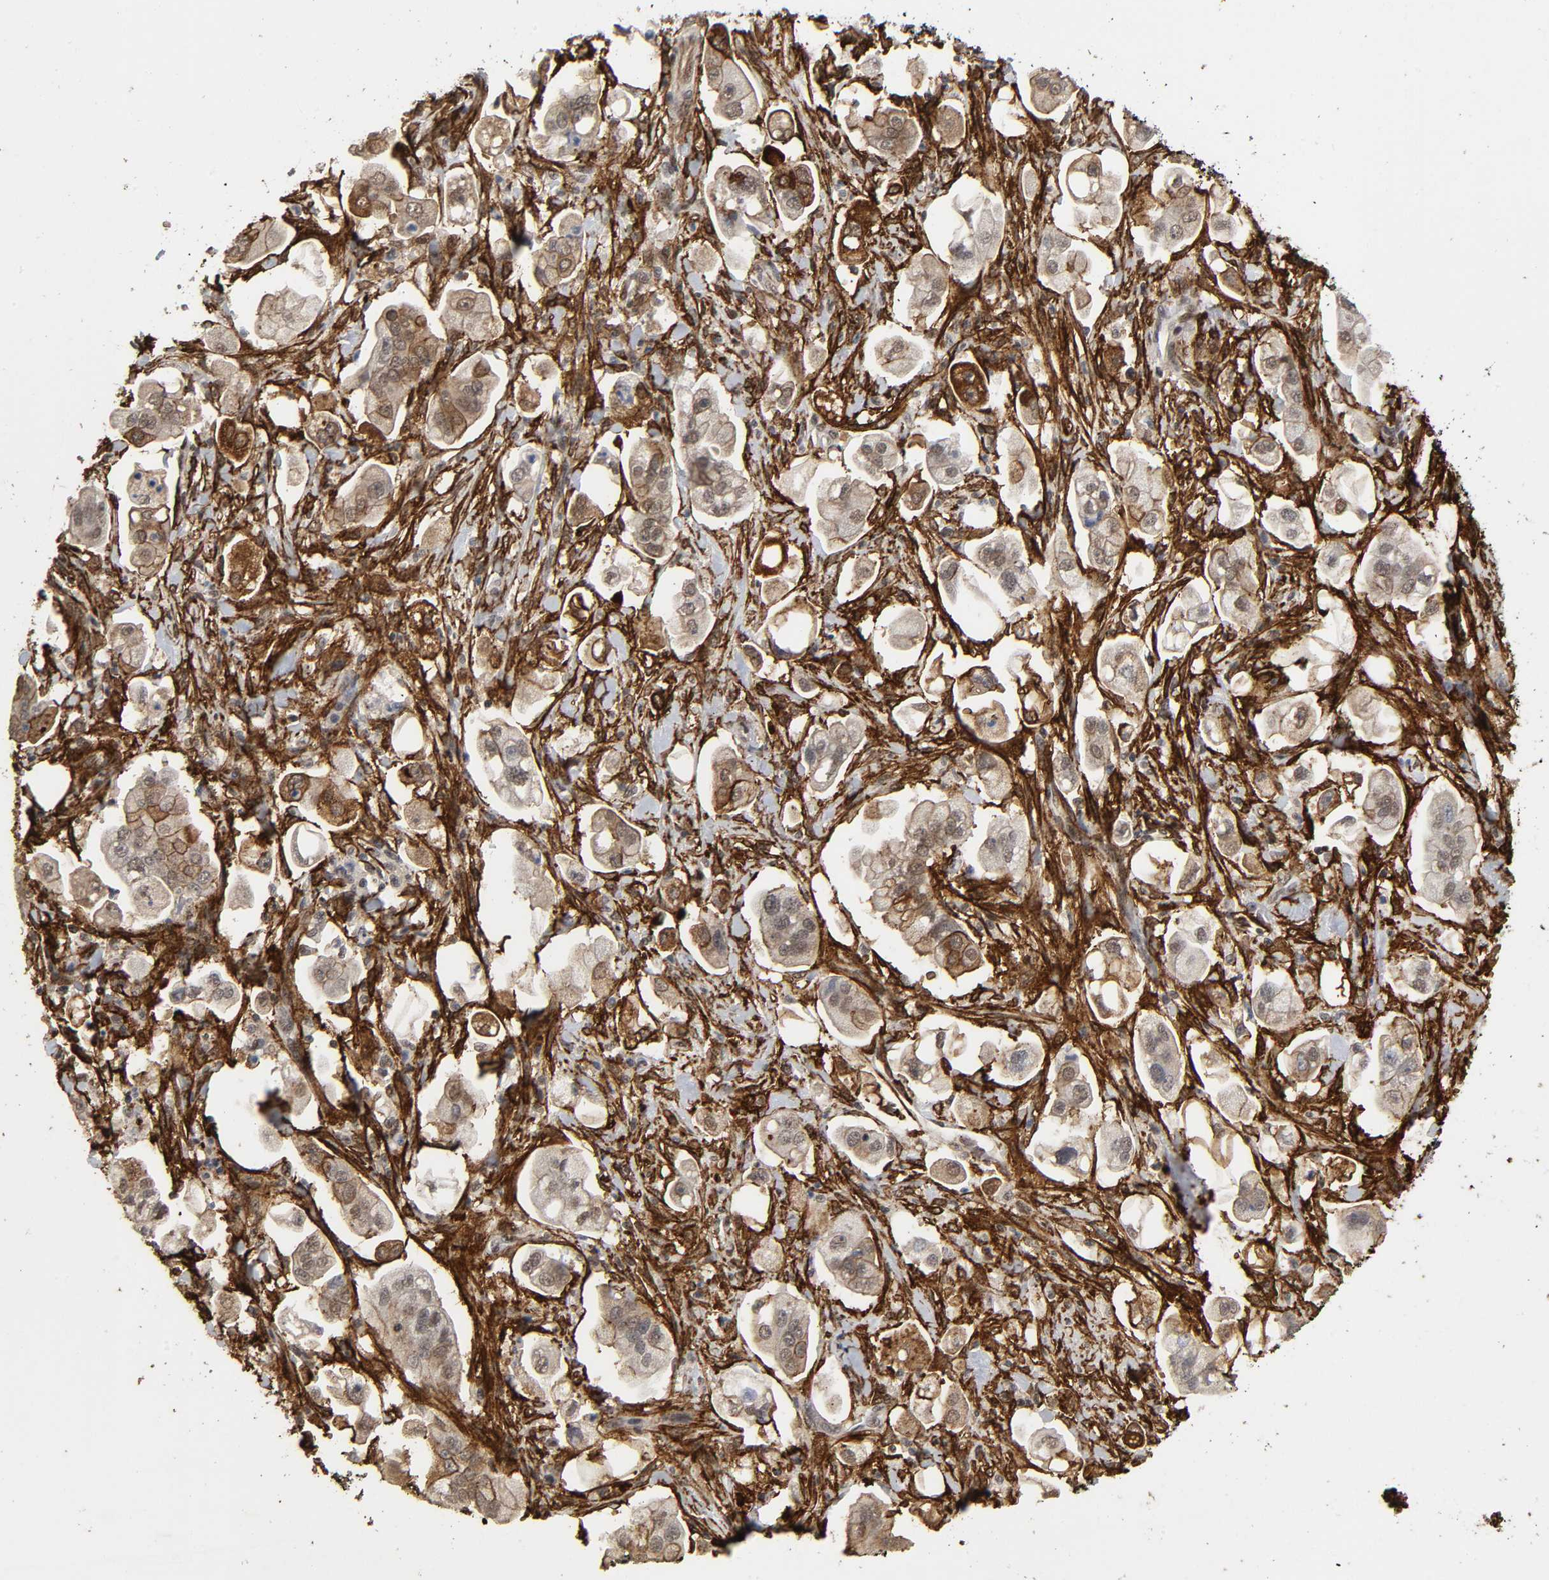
{"staining": {"intensity": "moderate", "quantity": "25%-75%", "location": "cytoplasmic/membranous,nuclear"}, "tissue": "stomach cancer", "cell_type": "Tumor cells", "image_type": "cancer", "snomed": [{"axis": "morphology", "description": "Adenocarcinoma, NOS"}, {"axis": "topography", "description": "Stomach"}], "caption": "This micrograph demonstrates immunohistochemistry staining of stomach cancer, with medium moderate cytoplasmic/membranous and nuclear expression in approximately 25%-75% of tumor cells.", "gene": "AHNAK2", "patient": {"sex": "male", "age": 62}}